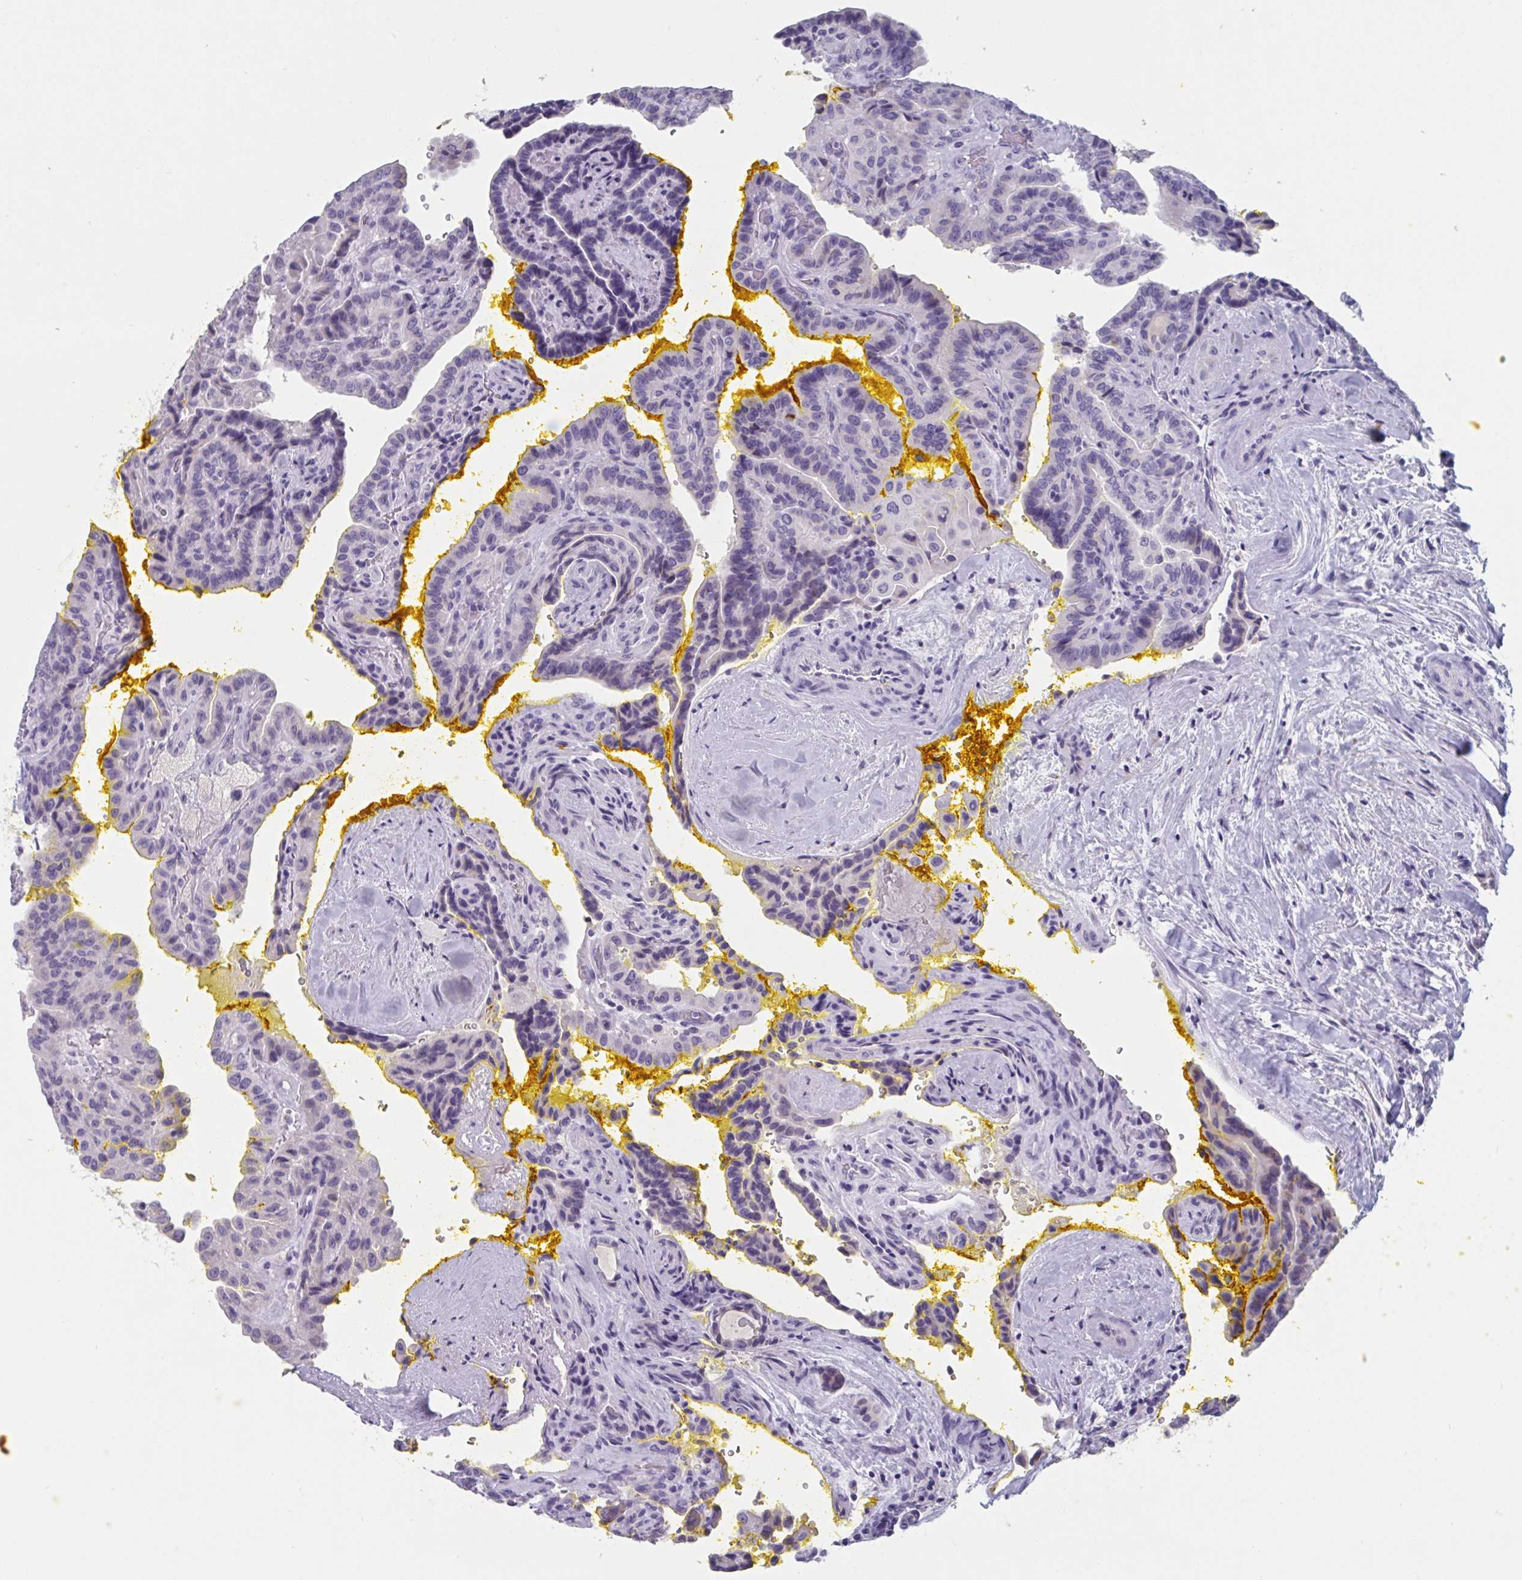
{"staining": {"intensity": "negative", "quantity": "none", "location": "none"}, "tissue": "thyroid cancer", "cell_type": "Tumor cells", "image_type": "cancer", "snomed": [{"axis": "morphology", "description": "Papillary adenocarcinoma, NOS"}, {"axis": "topography", "description": "Thyroid gland"}], "caption": "Image shows no protein staining in tumor cells of thyroid papillary adenocarcinoma tissue.", "gene": "NDUFC2", "patient": {"sex": "male", "age": 87}}